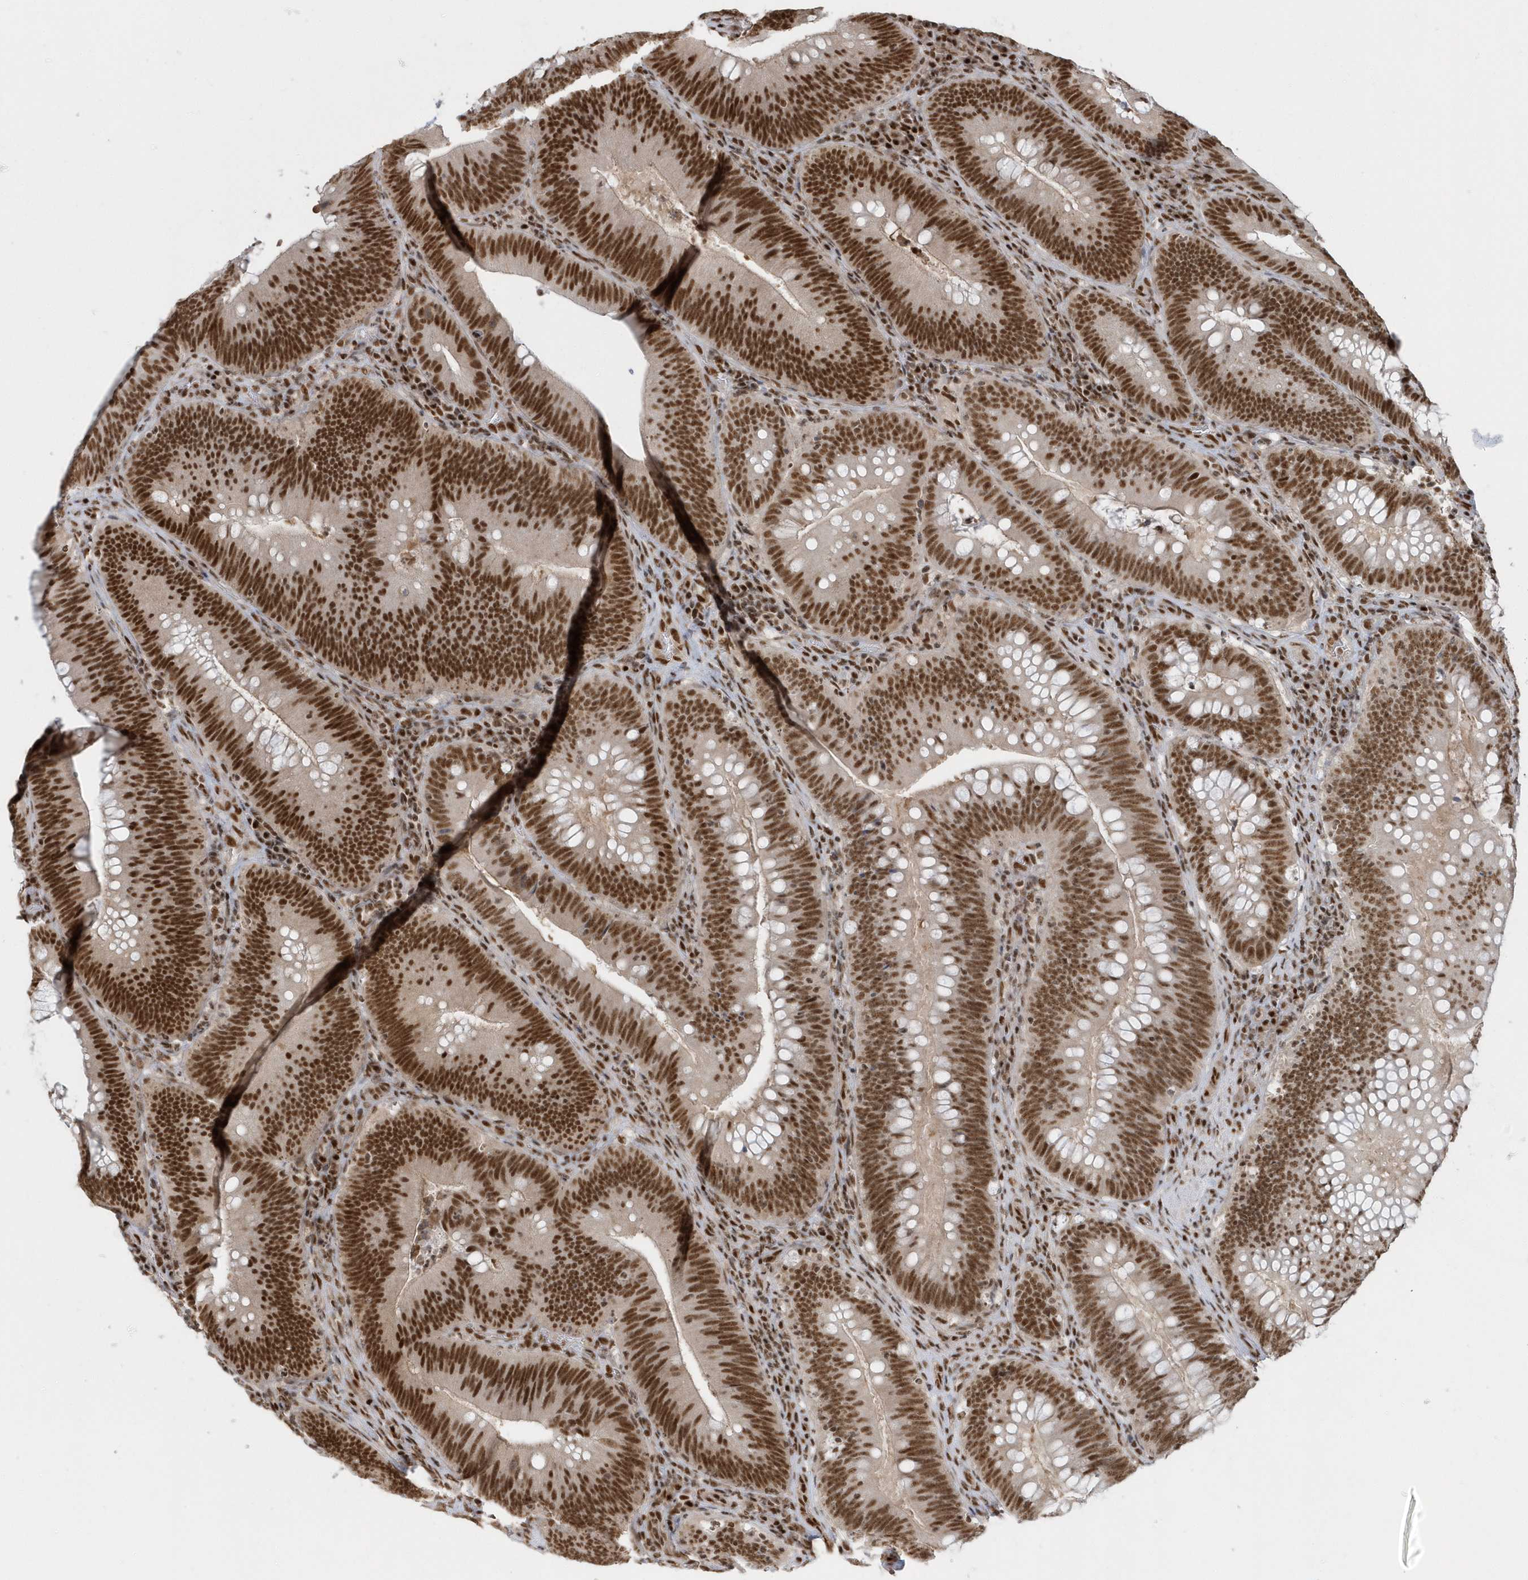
{"staining": {"intensity": "strong", "quantity": ">75%", "location": "nuclear"}, "tissue": "colorectal cancer", "cell_type": "Tumor cells", "image_type": "cancer", "snomed": [{"axis": "morphology", "description": "Normal tissue, NOS"}, {"axis": "topography", "description": "Colon"}], "caption": "This micrograph shows immunohistochemistry (IHC) staining of colorectal cancer, with high strong nuclear expression in about >75% of tumor cells.", "gene": "SEPHS1", "patient": {"sex": "female", "age": 82}}